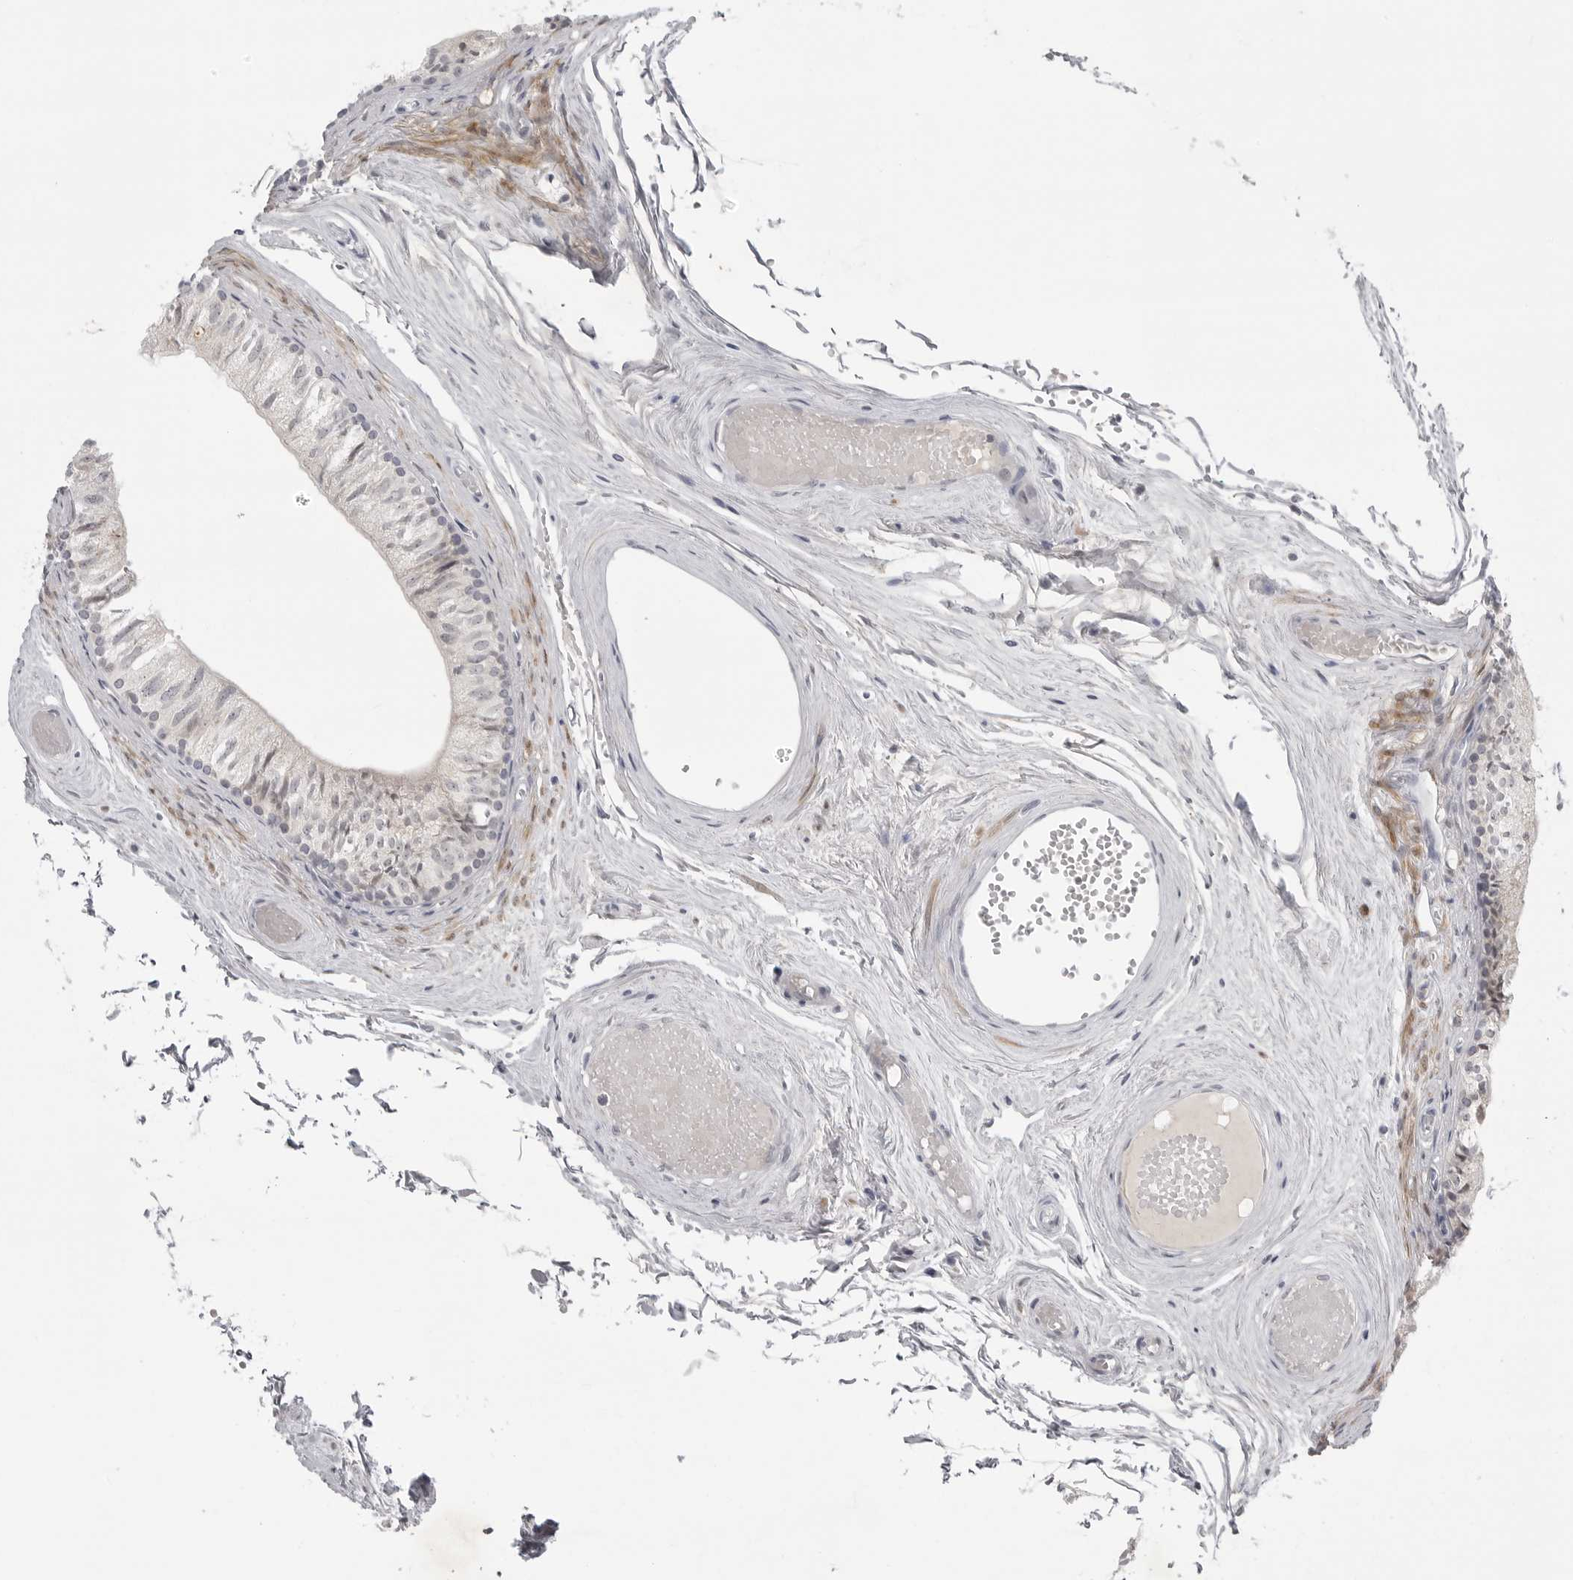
{"staining": {"intensity": "moderate", "quantity": "<25%", "location": "cytoplasmic/membranous"}, "tissue": "epididymis", "cell_type": "Glandular cells", "image_type": "normal", "snomed": [{"axis": "morphology", "description": "Normal tissue, NOS"}, {"axis": "topography", "description": "Epididymis"}], "caption": "High-magnification brightfield microscopy of benign epididymis stained with DAB (3,3'-diaminobenzidine) (brown) and counterstained with hematoxylin (blue). glandular cells exhibit moderate cytoplasmic/membranous positivity is seen in approximately<25% of cells.", "gene": "TCTN3", "patient": {"sex": "male", "age": 79}}